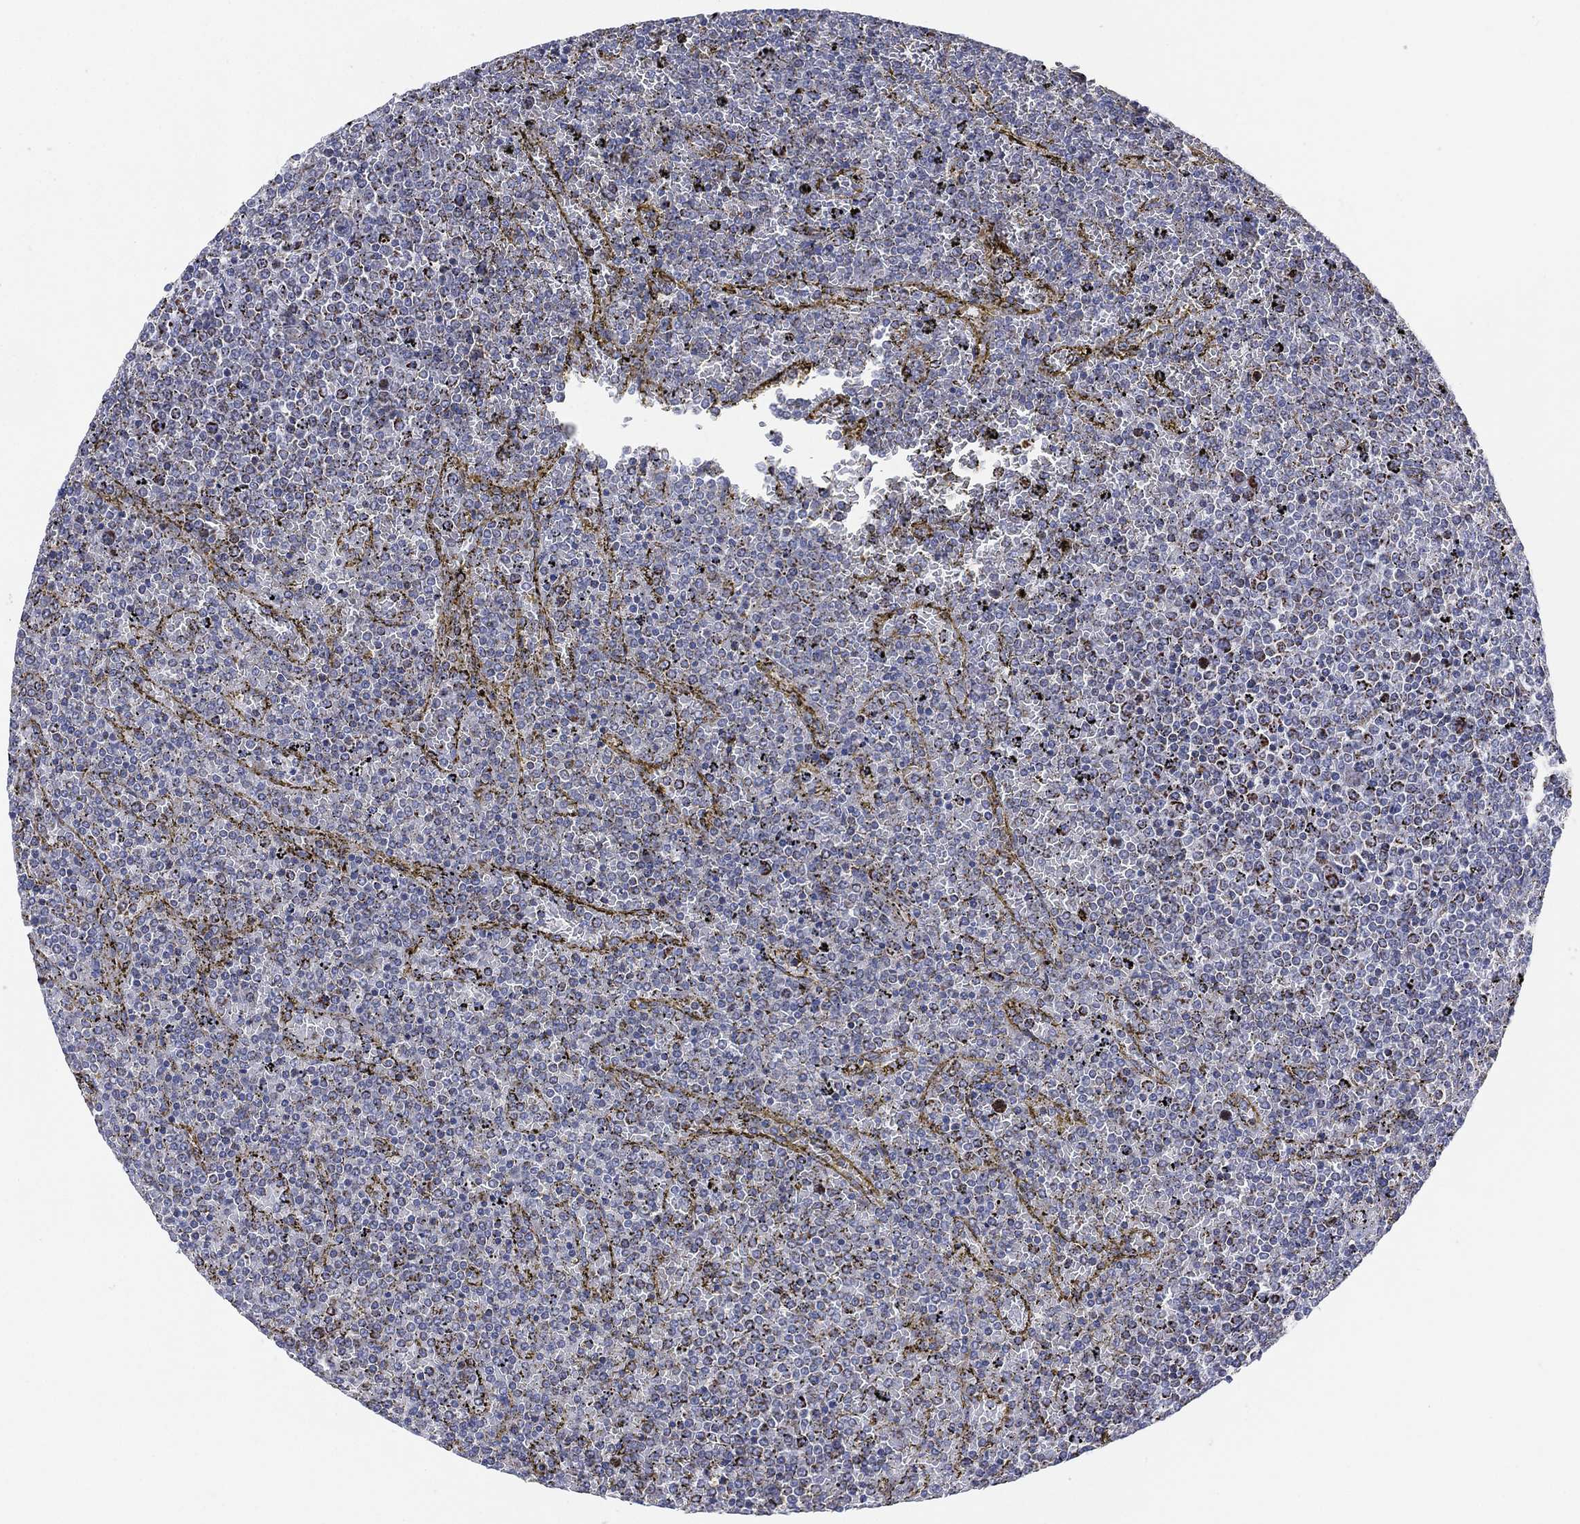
{"staining": {"intensity": "negative", "quantity": "none", "location": "none"}, "tissue": "lymphoma", "cell_type": "Tumor cells", "image_type": "cancer", "snomed": [{"axis": "morphology", "description": "Malignant lymphoma, non-Hodgkin's type, Low grade"}, {"axis": "topography", "description": "Spleen"}], "caption": "Tumor cells are negative for brown protein staining in lymphoma. Nuclei are stained in blue.", "gene": "INA", "patient": {"sex": "female", "age": 77}}